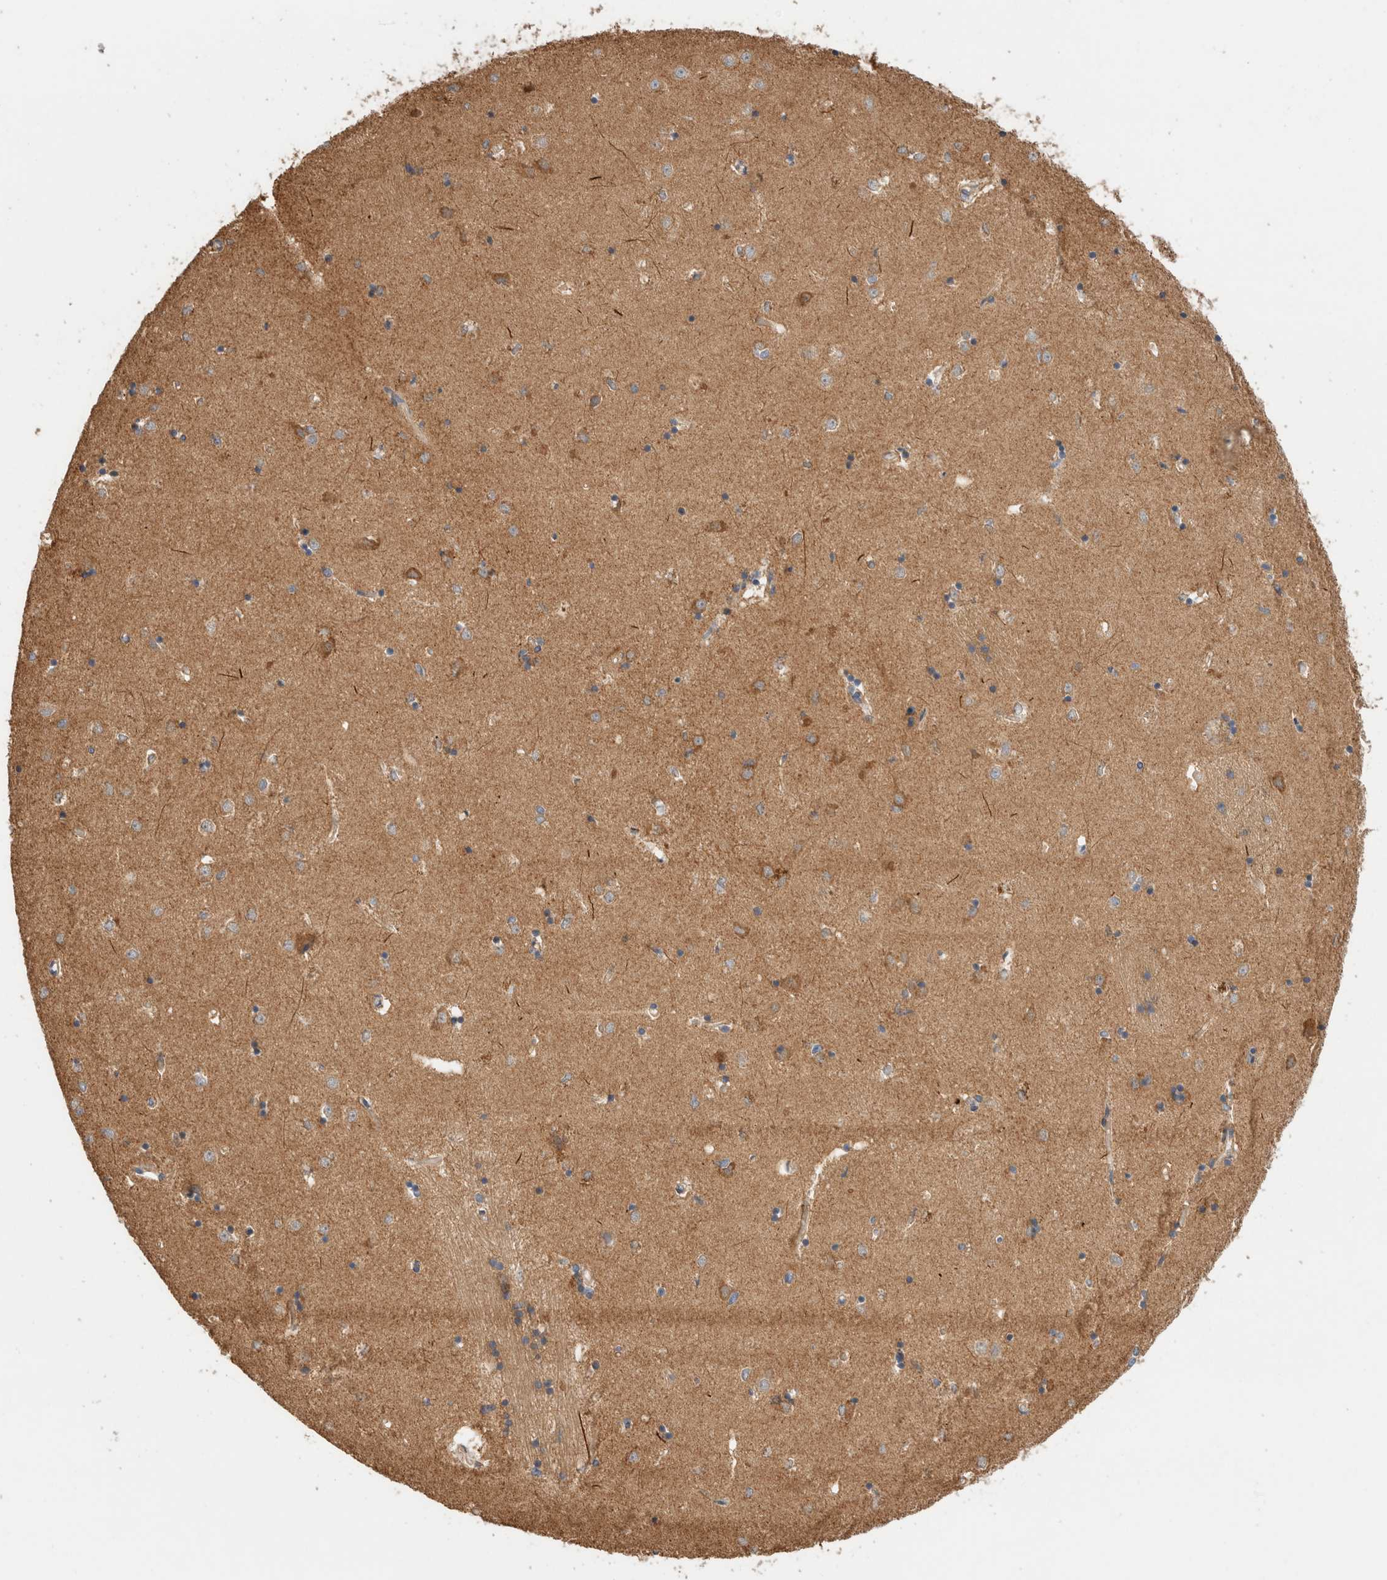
{"staining": {"intensity": "weak", "quantity": "25%-75%", "location": "cytoplasmic/membranous"}, "tissue": "caudate", "cell_type": "Glial cells", "image_type": "normal", "snomed": [{"axis": "morphology", "description": "Normal tissue, NOS"}, {"axis": "topography", "description": "Lateral ventricle wall"}], "caption": "Glial cells show low levels of weak cytoplasmic/membranous staining in about 25%-75% of cells in benign caudate. (DAB (3,3'-diaminobenzidine) IHC with brightfield microscopy, high magnification).", "gene": "B3GNTL1", "patient": {"sex": "male", "age": 45}}